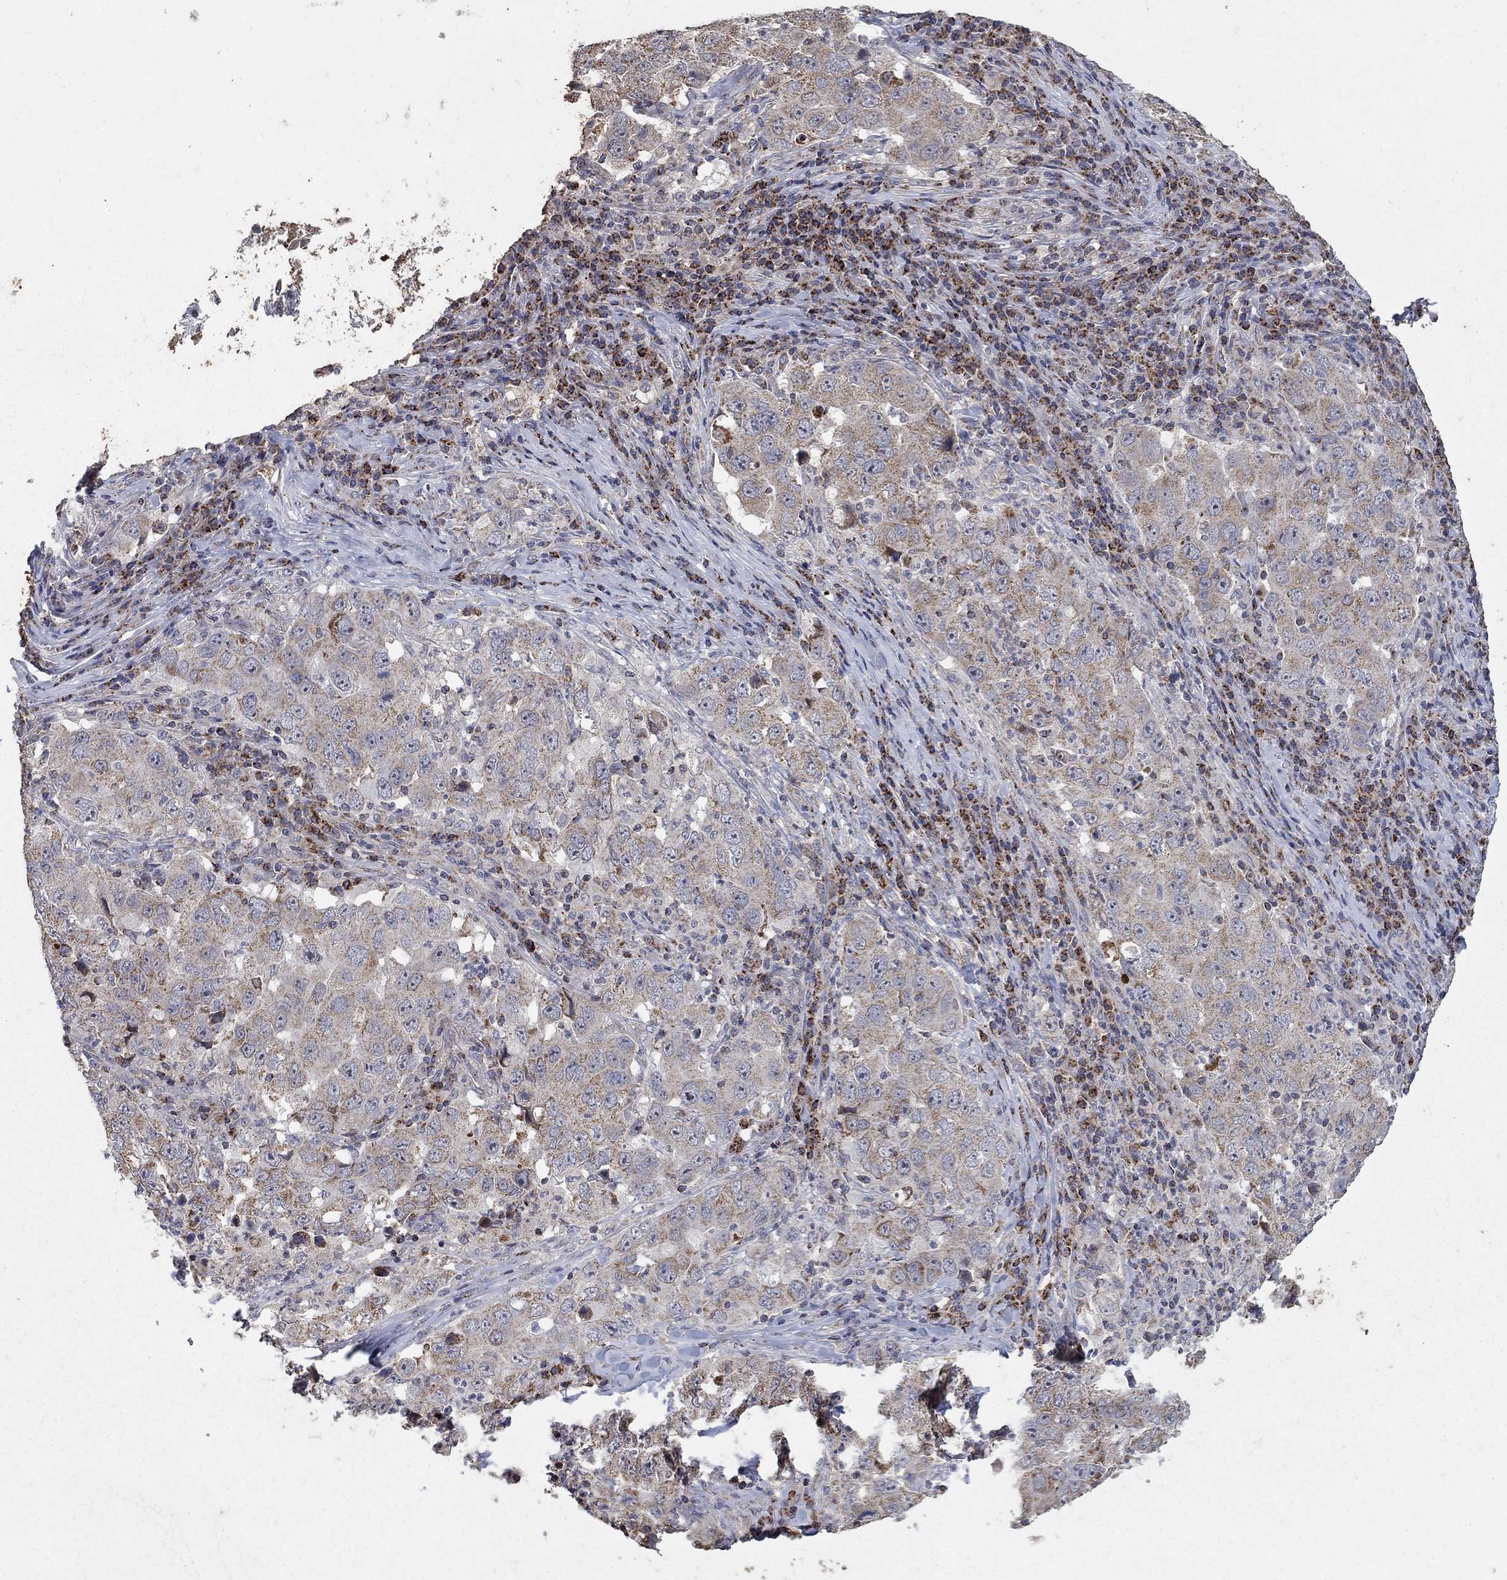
{"staining": {"intensity": "weak", "quantity": ">75%", "location": "cytoplasmic/membranous"}, "tissue": "lung cancer", "cell_type": "Tumor cells", "image_type": "cancer", "snomed": [{"axis": "morphology", "description": "Adenocarcinoma, NOS"}, {"axis": "topography", "description": "Lung"}], "caption": "Immunohistochemistry histopathology image of human lung adenocarcinoma stained for a protein (brown), which exhibits low levels of weak cytoplasmic/membranous staining in about >75% of tumor cells.", "gene": "GPSM1", "patient": {"sex": "male", "age": 73}}